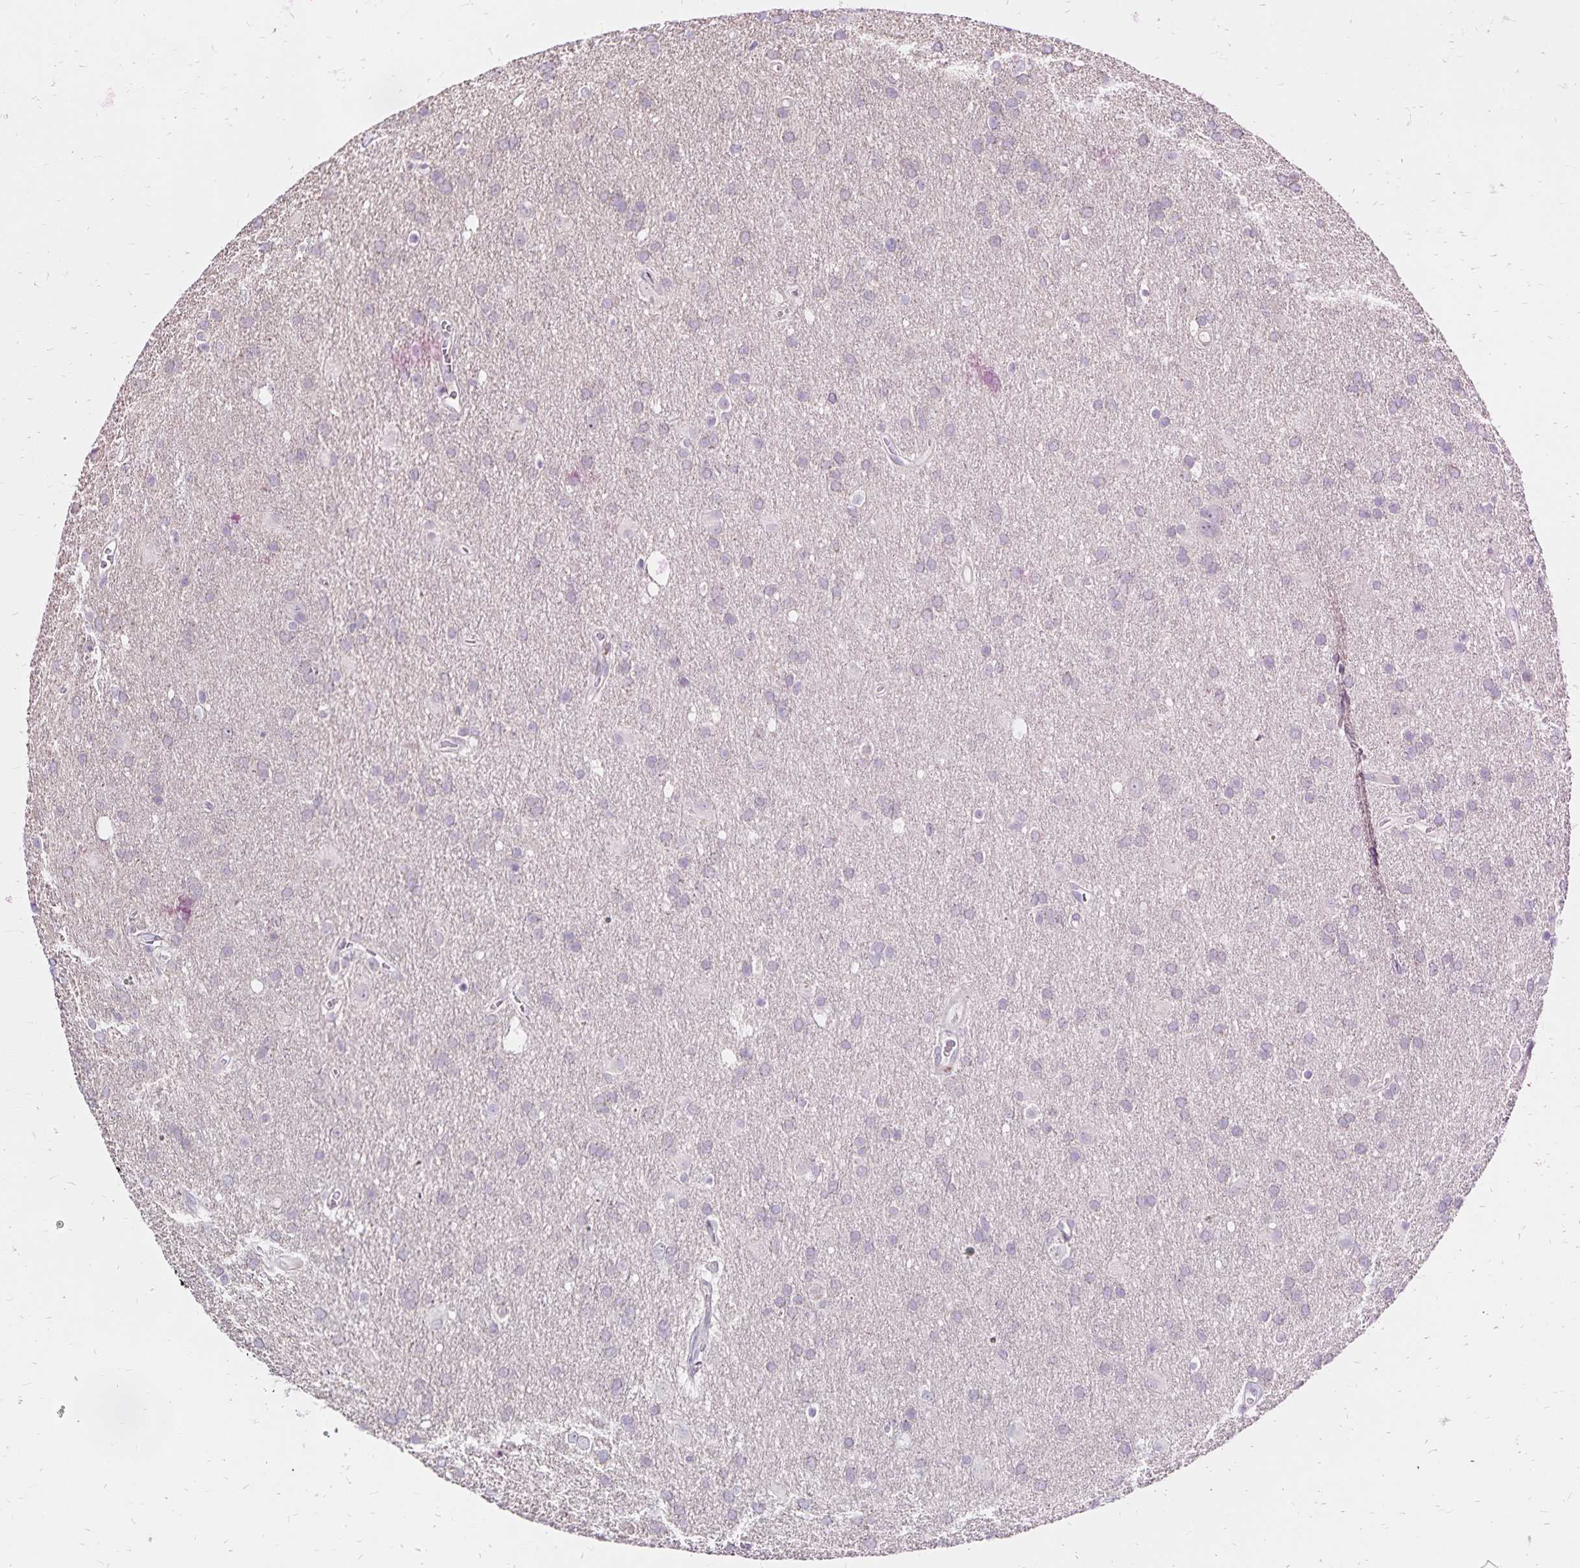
{"staining": {"intensity": "negative", "quantity": "none", "location": "none"}, "tissue": "glioma", "cell_type": "Tumor cells", "image_type": "cancer", "snomed": [{"axis": "morphology", "description": "Glioma, malignant, Low grade"}, {"axis": "topography", "description": "Brain"}], "caption": "Protein analysis of glioma demonstrates no significant positivity in tumor cells.", "gene": "NAGPA", "patient": {"sex": "male", "age": 66}}